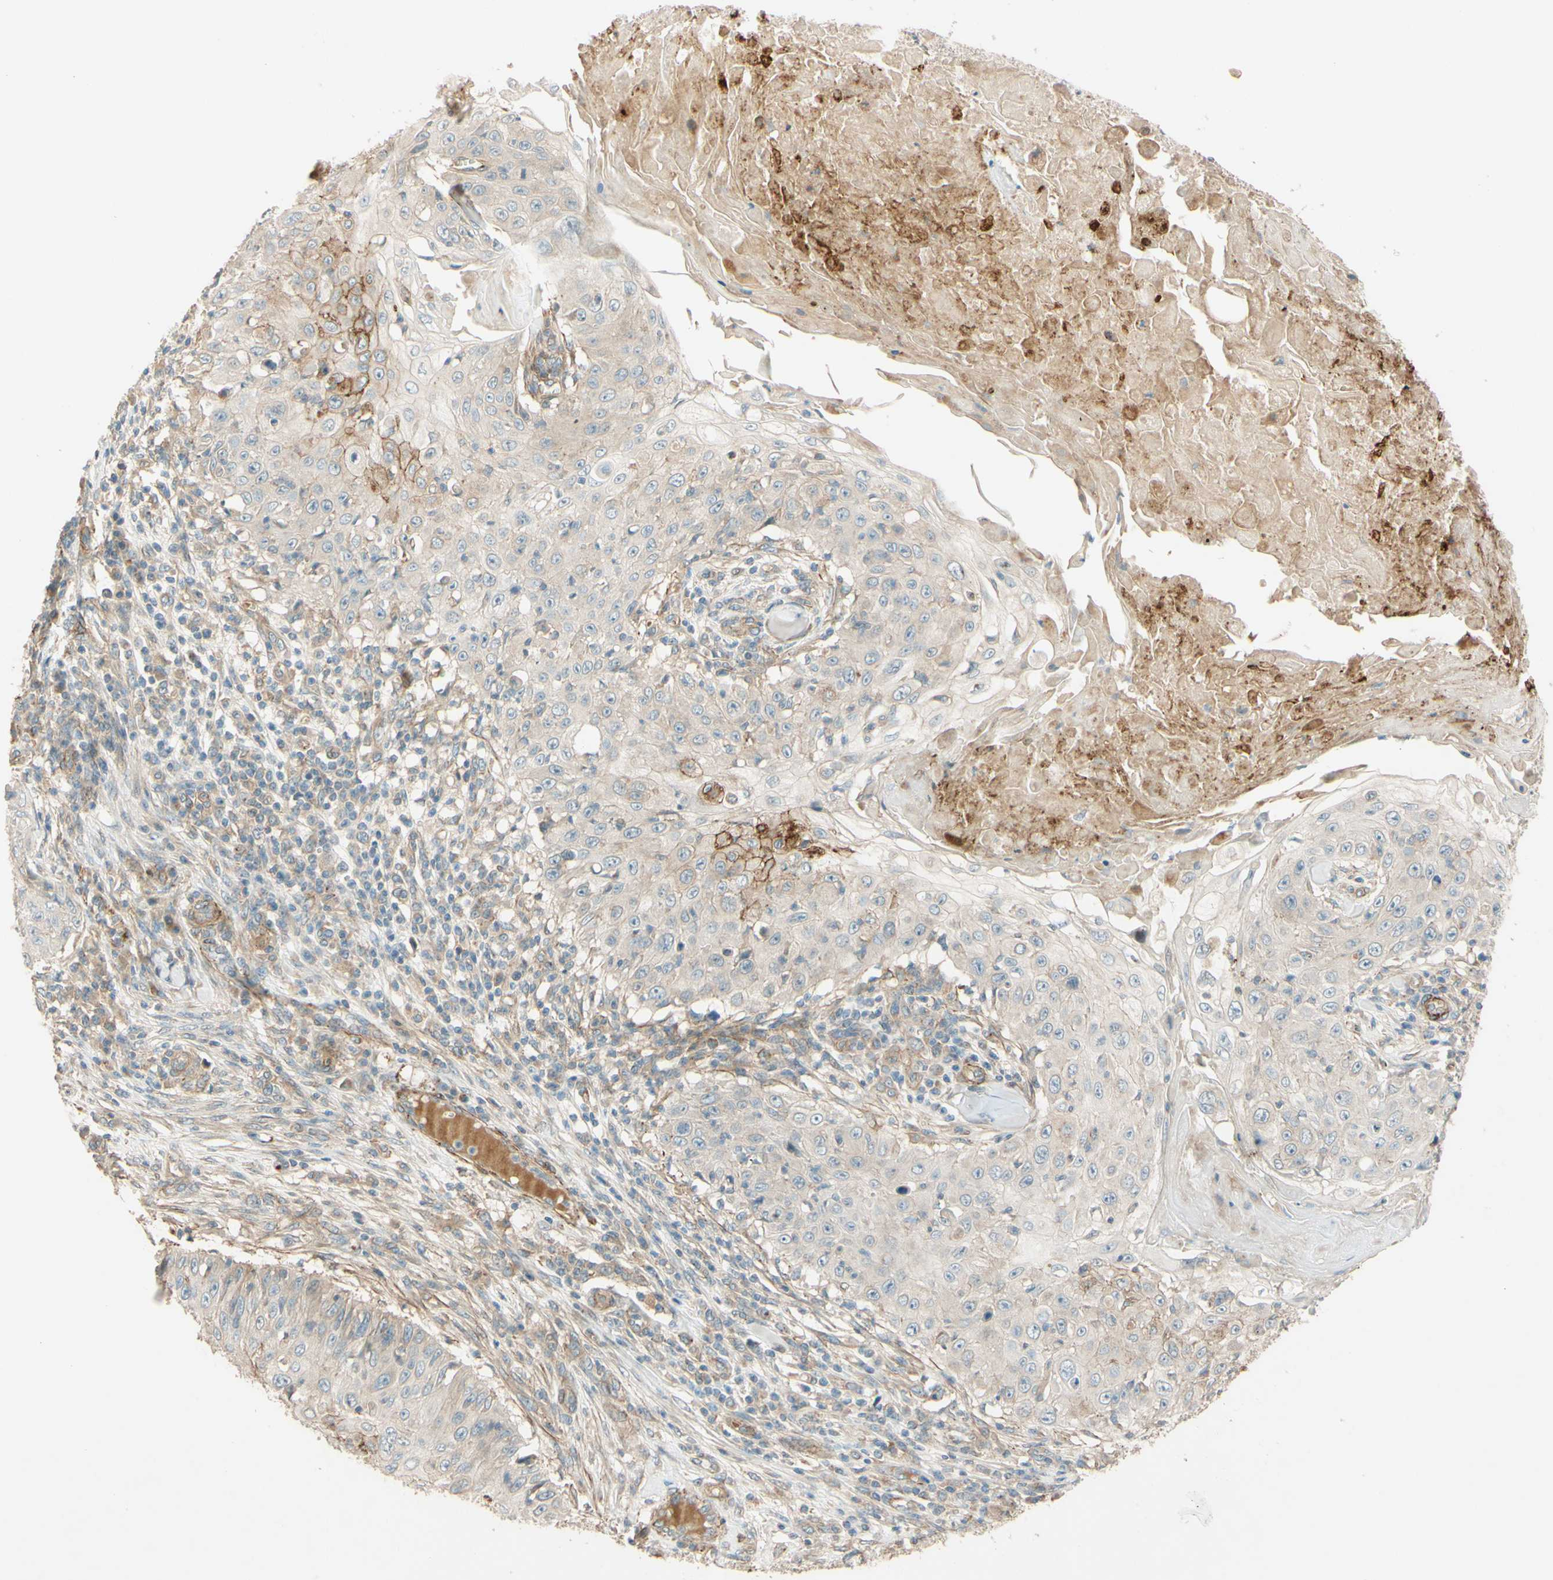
{"staining": {"intensity": "strong", "quantity": "<25%", "location": "cytoplasmic/membranous"}, "tissue": "skin cancer", "cell_type": "Tumor cells", "image_type": "cancer", "snomed": [{"axis": "morphology", "description": "Squamous cell carcinoma, NOS"}, {"axis": "topography", "description": "Skin"}], "caption": "Protein staining by IHC displays strong cytoplasmic/membranous staining in approximately <25% of tumor cells in skin squamous cell carcinoma. The staining is performed using DAB (3,3'-diaminobenzidine) brown chromogen to label protein expression. The nuclei are counter-stained blue using hematoxylin.", "gene": "ADAM17", "patient": {"sex": "male", "age": 86}}